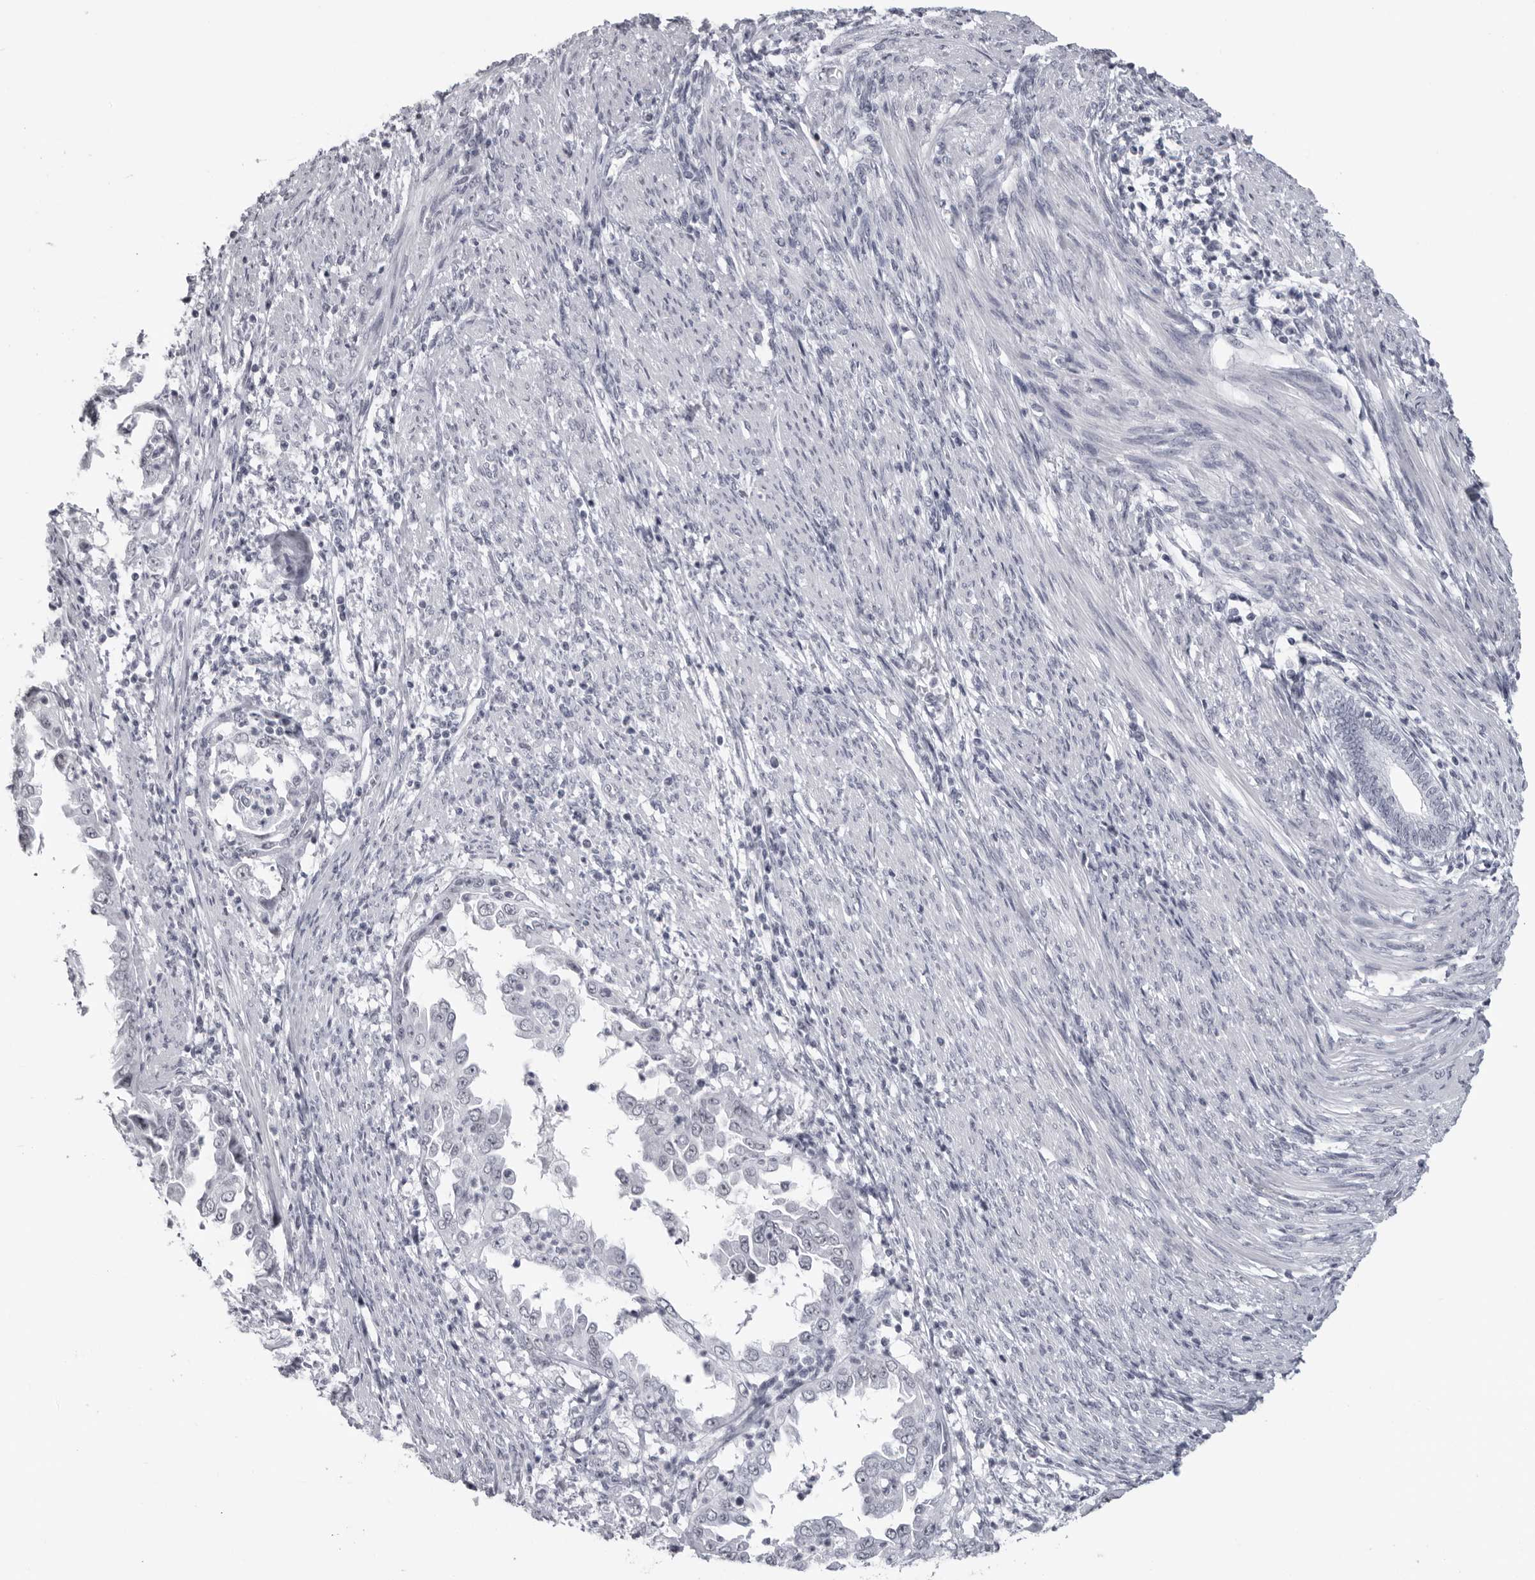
{"staining": {"intensity": "negative", "quantity": "none", "location": "none"}, "tissue": "endometrial cancer", "cell_type": "Tumor cells", "image_type": "cancer", "snomed": [{"axis": "morphology", "description": "Adenocarcinoma, NOS"}, {"axis": "topography", "description": "Endometrium"}], "caption": "IHC image of endometrial cancer (adenocarcinoma) stained for a protein (brown), which demonstrates no positivity in tumor cells.", "gene": "ESPN", "patient": {"sex": "female", "age": 85}}